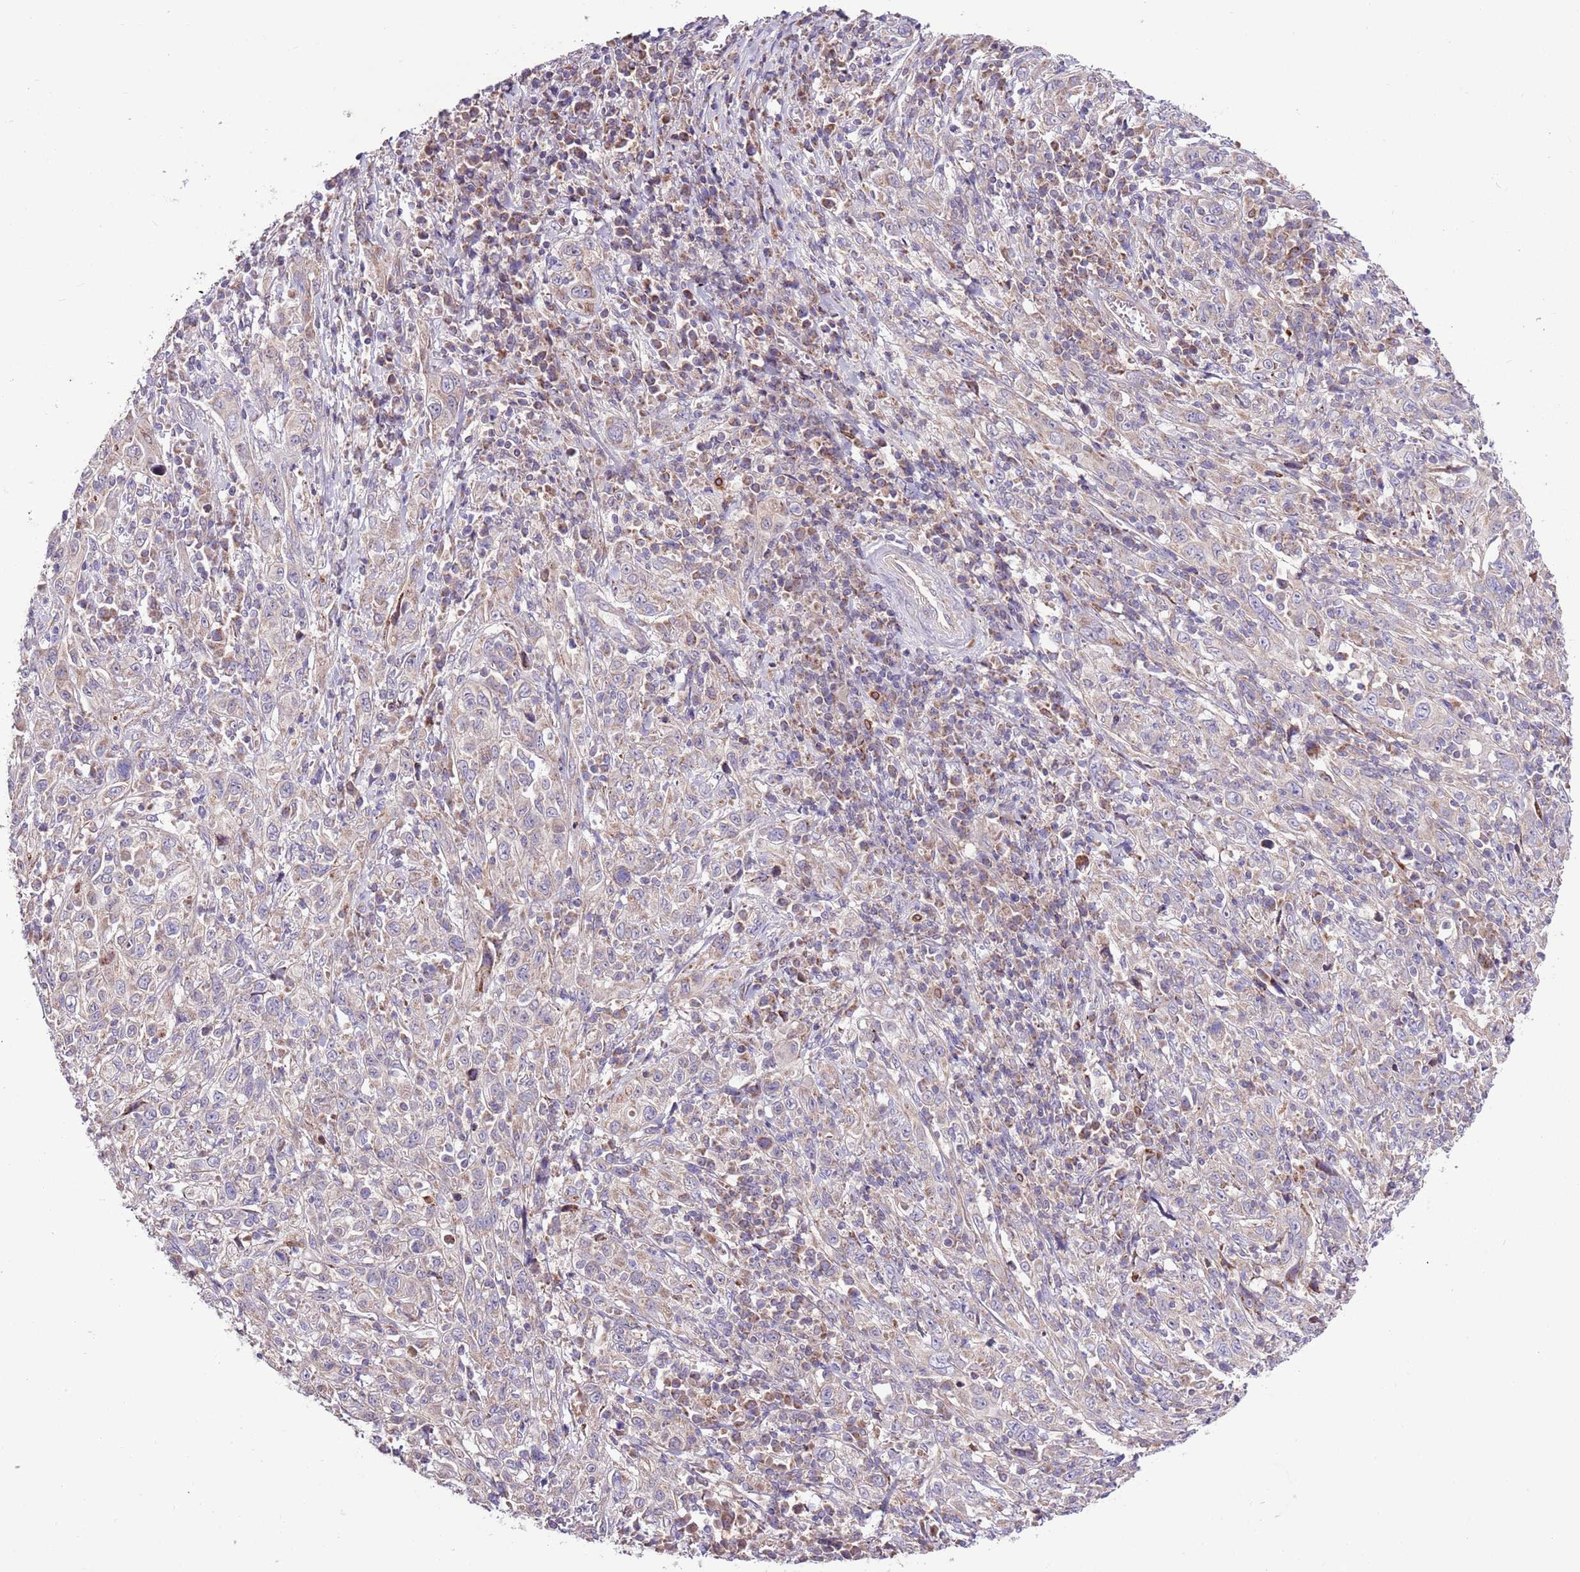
{"staining": {"intensity": "weak", "quantity": "<25%", "location": "cytoplasmic/membranous"}, "tissue": "cervical cancer", "cell_type": "Tumor cells", "image_type": "cancer", "snomed": [{"axis": "morphology", "description": "Squamous cell carcinoma, NOS"}, {"axis": "topography", "description": "Cervix"}], "caption": "Immunohistochemical staining of human cervical cancer exhibits no significant staining in tumor cells.", "gene": "SMG1", "patient": {"sex": "female", "age": 46}}